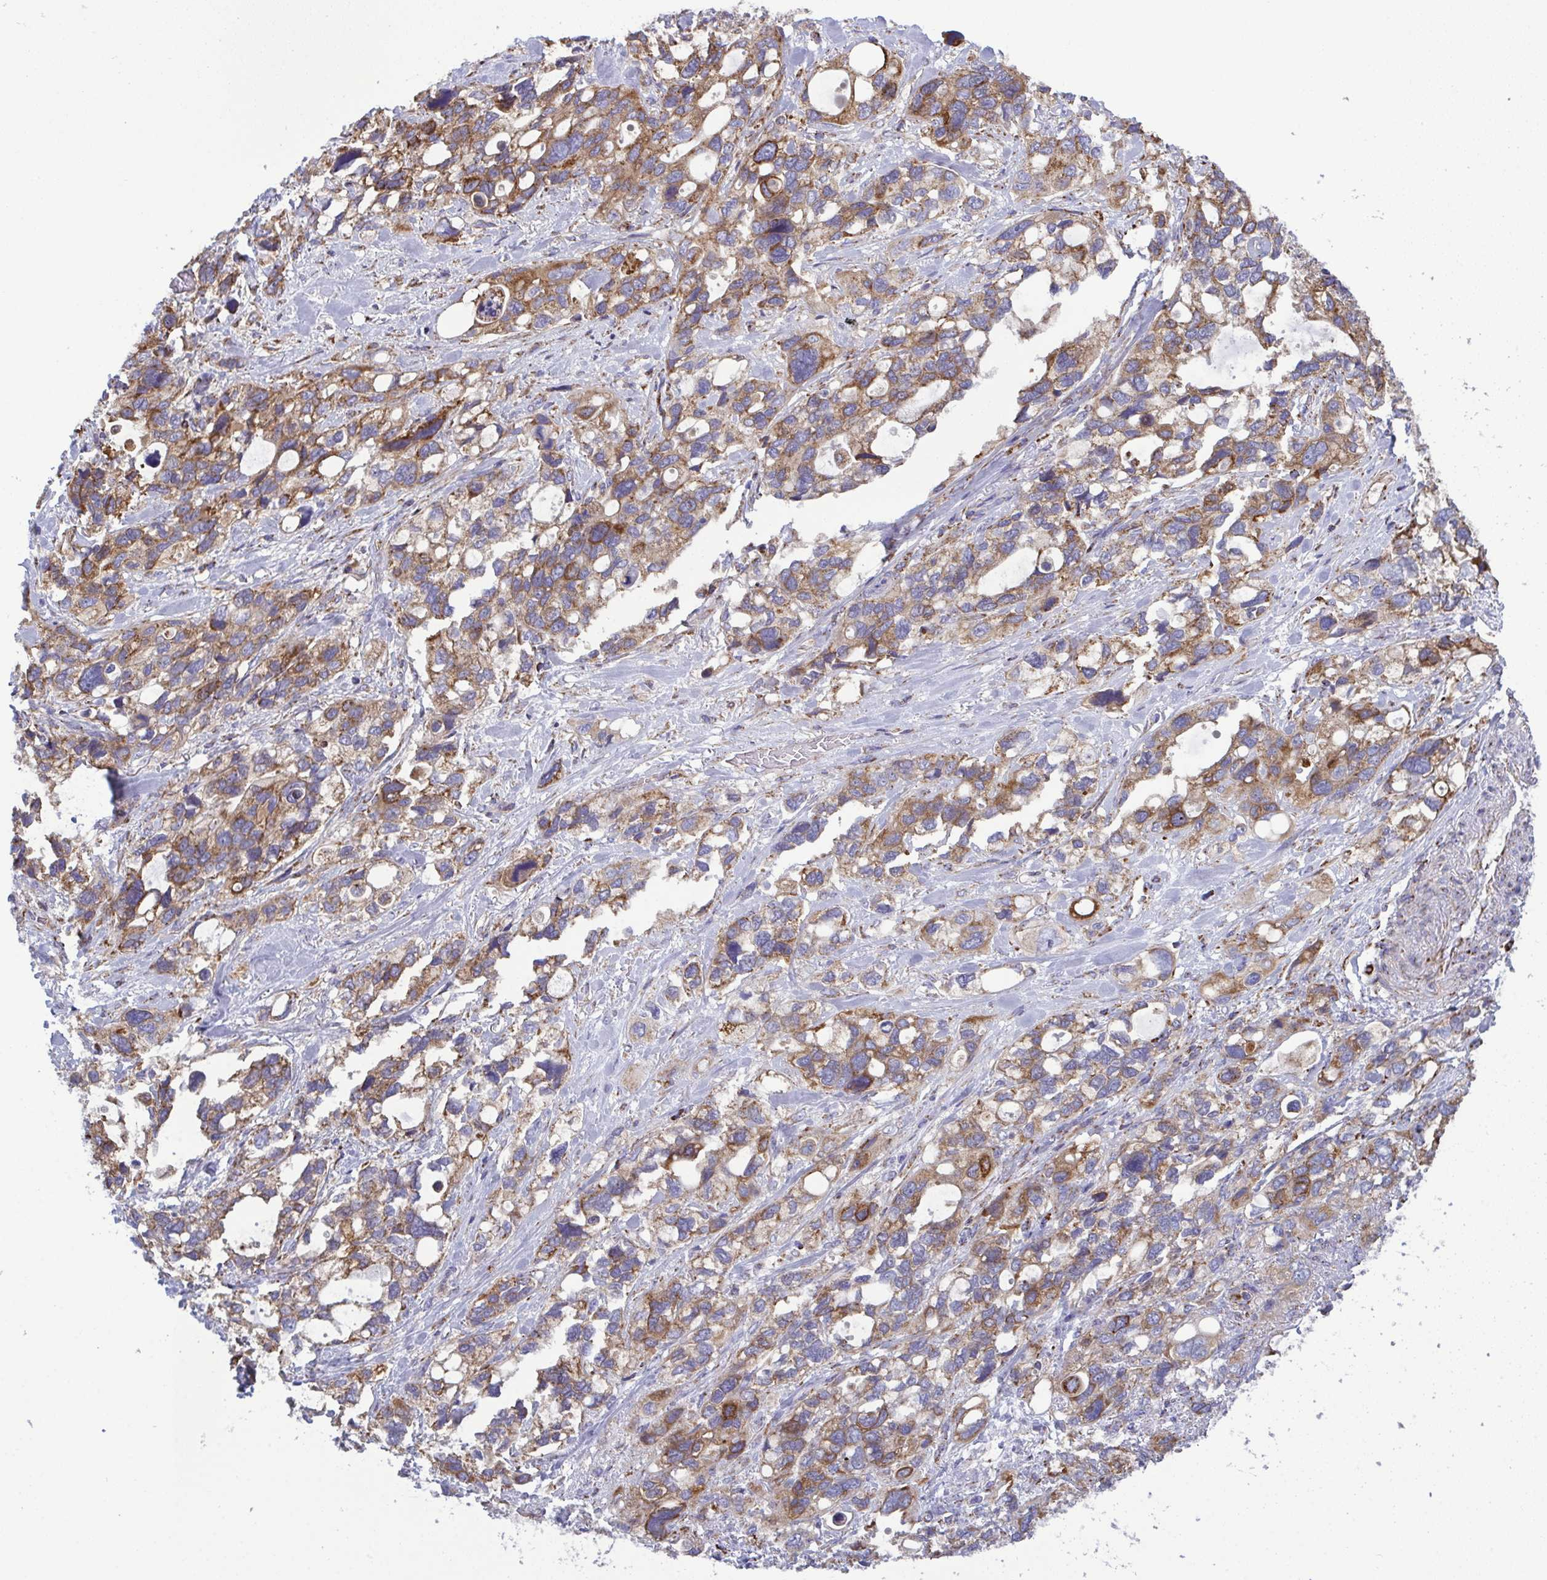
{"staining": {"intensity": "moderate", "quantity": ">75%", "location": "cytoplasmic/membranous"}, "tissue": "stomach cancer", "cell_type": "Tumor cells", "image_type": "cancer", "snomed": [{"axis": "morphology", "description": "Adenocarcinoma, NOS"}, {"axis": "topography", "description": "Stomach, upper"}], "caption": "Protein expression analysis of human adenocarcinoma (stomach) reveals moderate cytoplasmic/membranous expression in about >75% of tumor cells.", "gene": "CSDE1", "patient": {"sex": "female", "age": 81}}